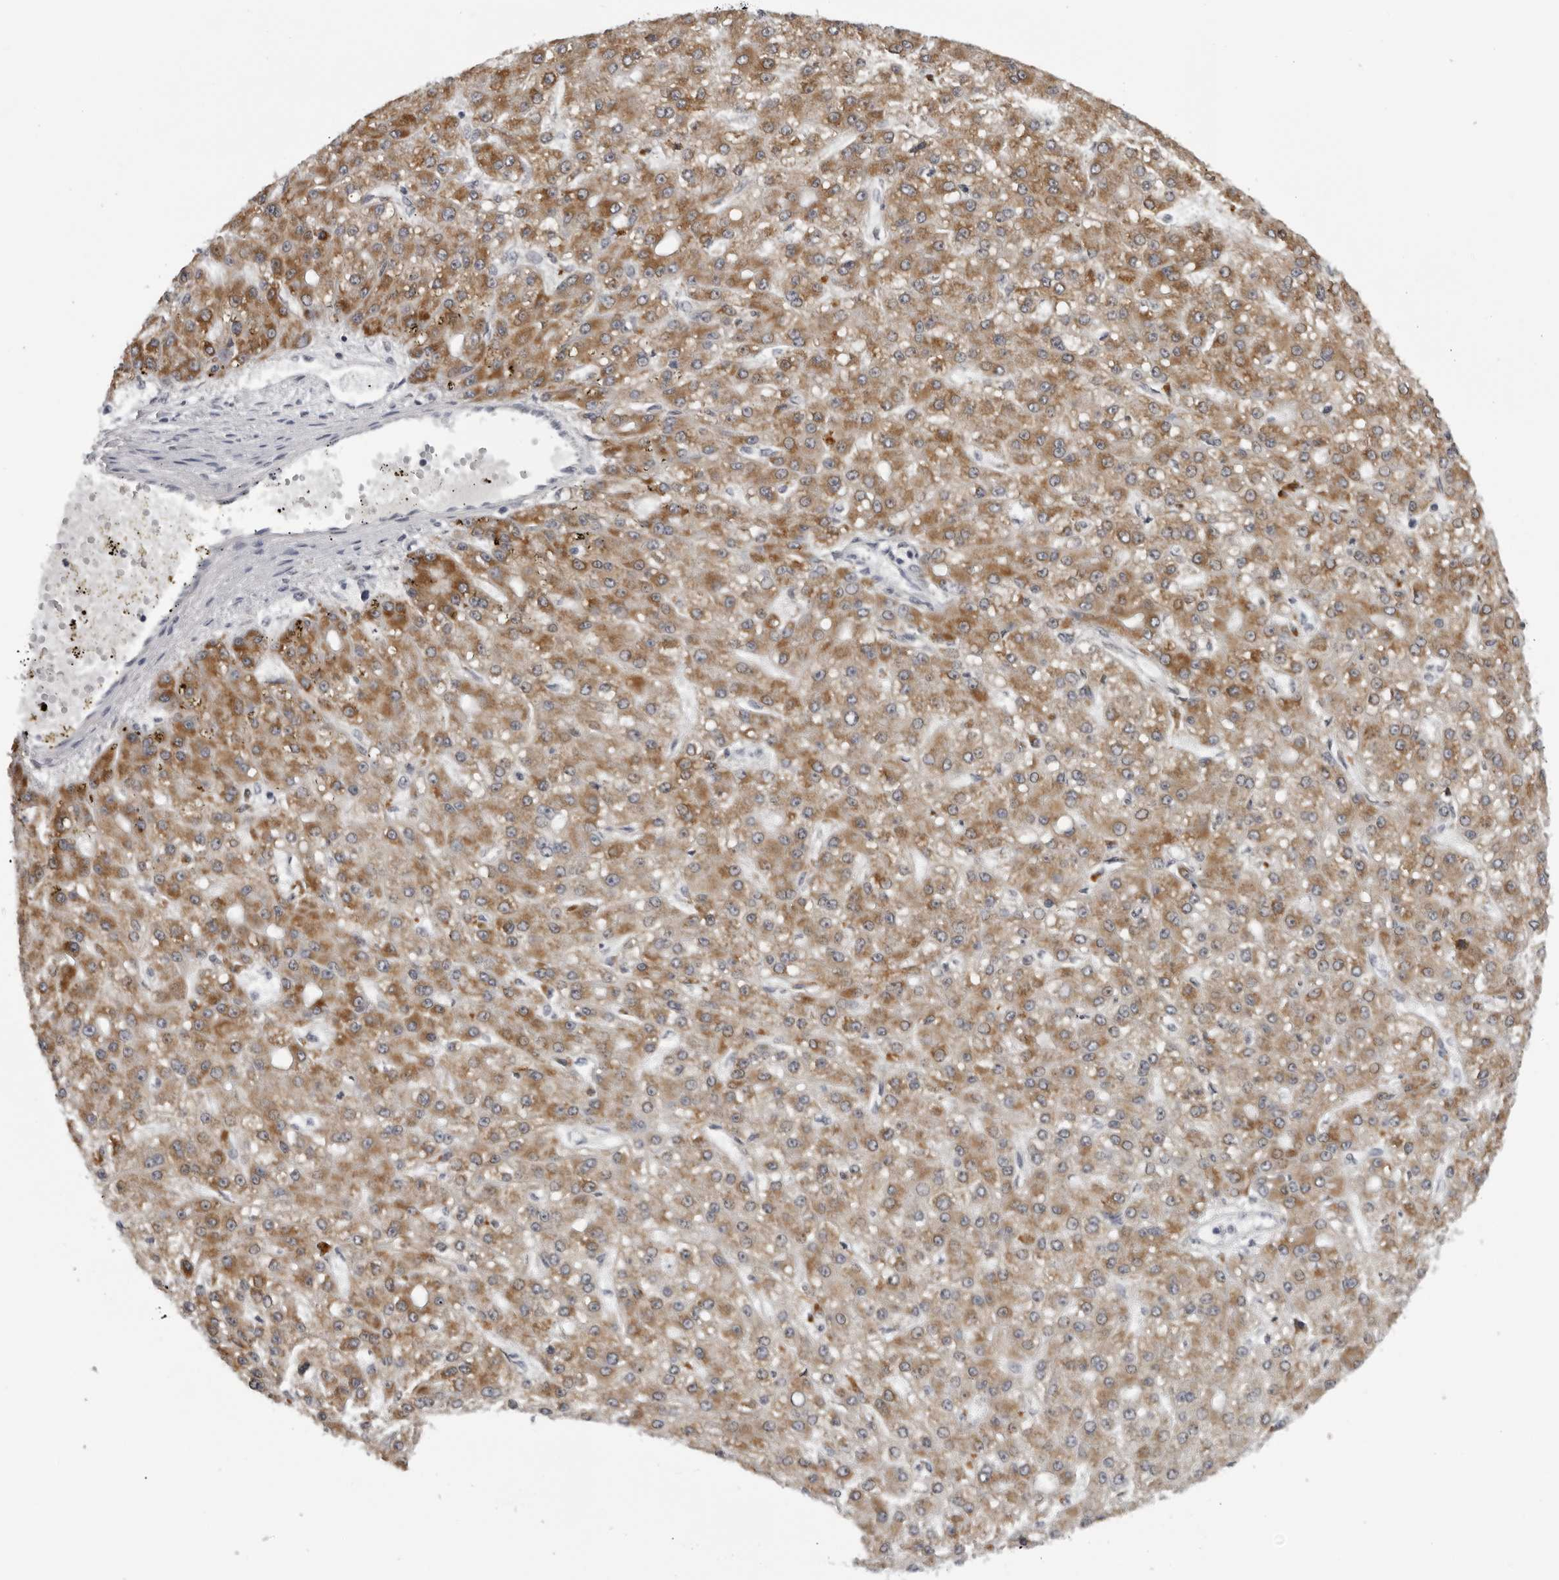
{"staining": {"intensity": "moderate", "quantity": ">75%", "location": "cytoplasmic/membranous"}, "tissue": "liver cancer", "cell_type": "Tumor cells", "image_type": "cancer", "snomed": [{"axis": "morphology", "description": "Carcinoma, Hepatocellular, NOS"}, {"axis": "topography", "description": "Liver"}], "caption": "Immunohistochemical staining of human liver cancer (hepatocellular carcinoma) demonstrates medium levels of moderate cytoplasmic/membranous protein positivity in approximately >75% of tumor cells.", "gene": "CPT2", "patient": {"sex": "male", "age": 67}}